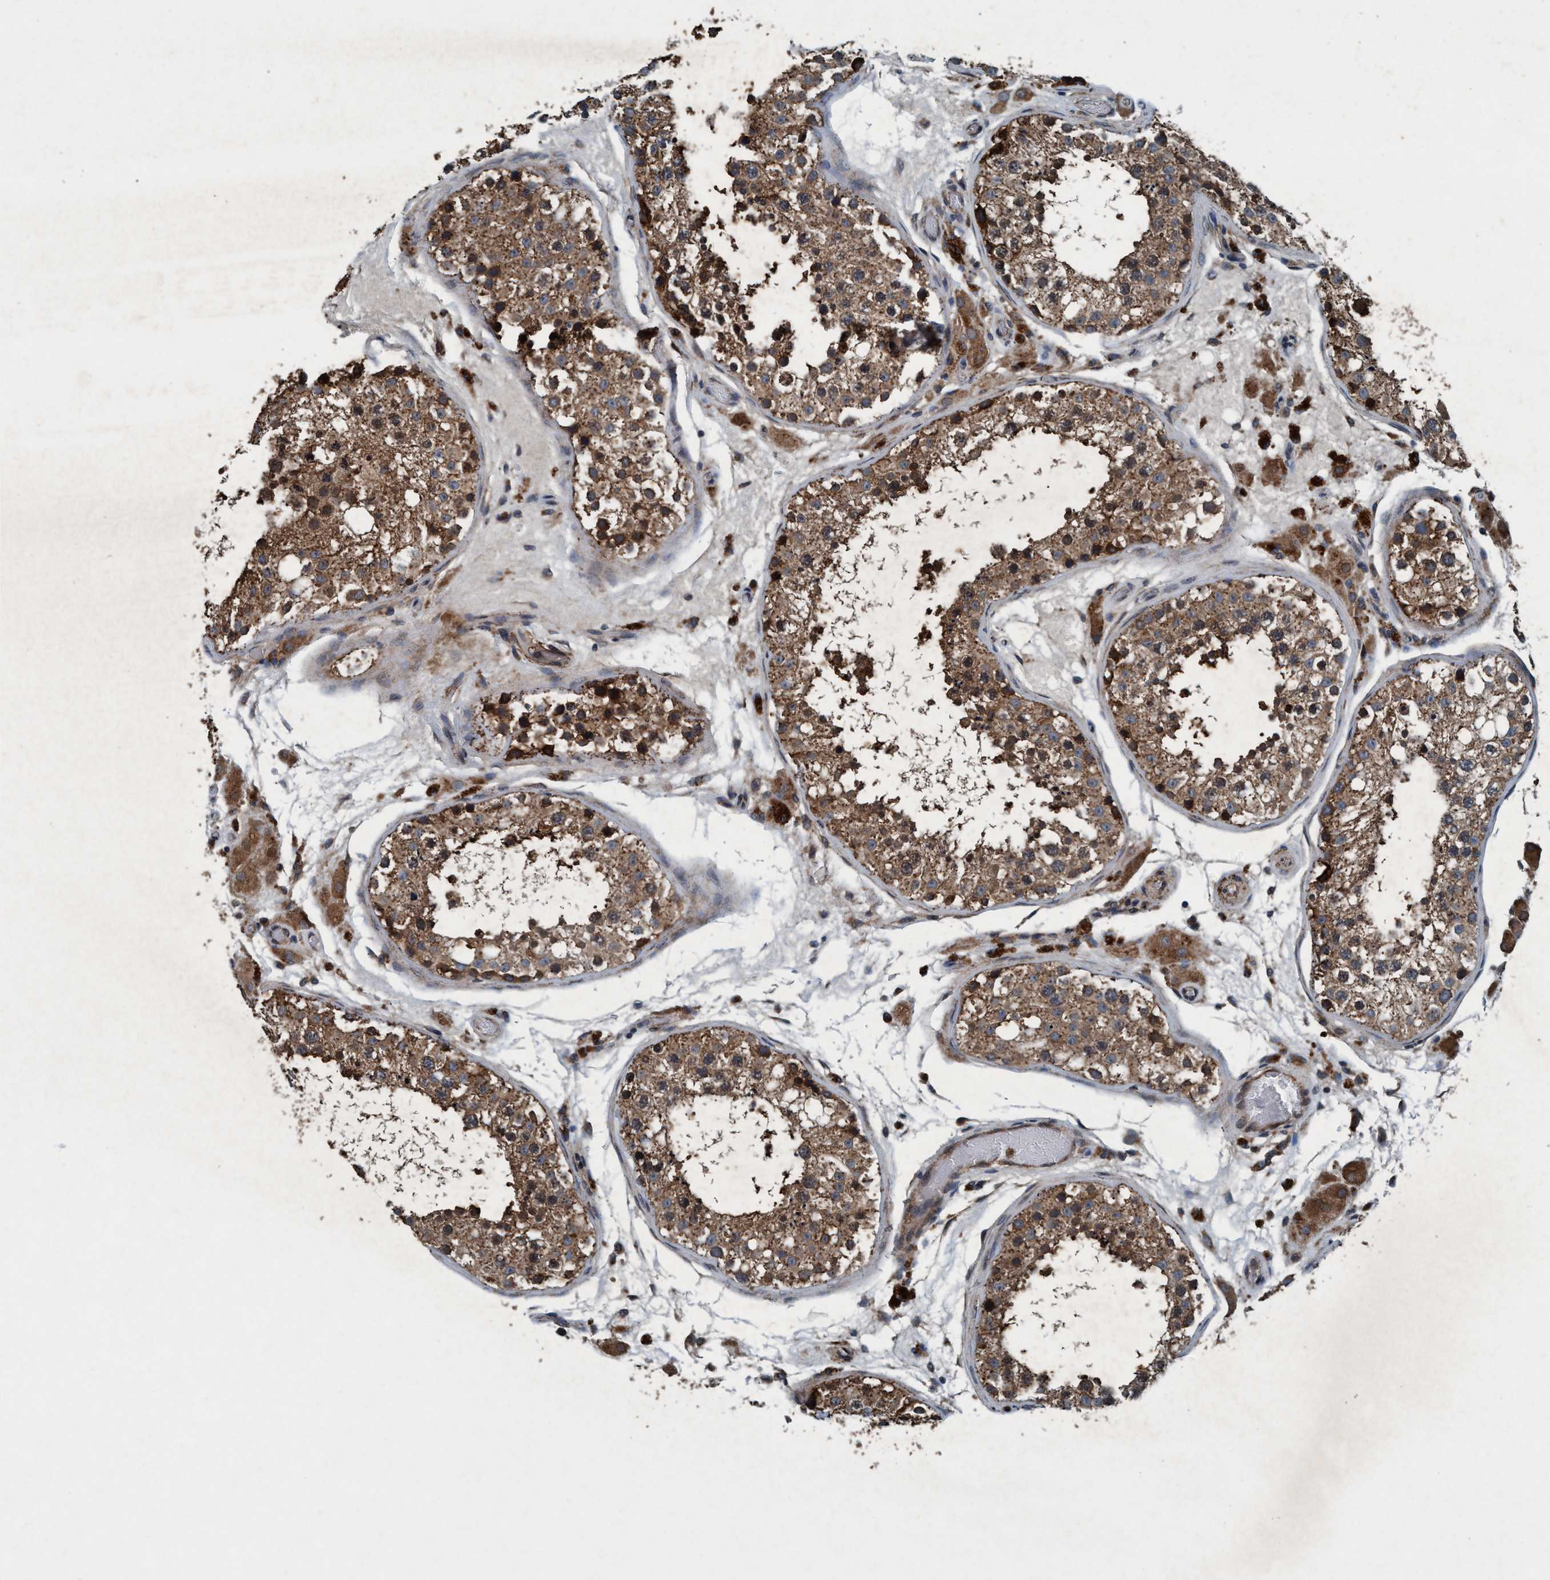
{"staining": {"intensity": "moderate", "quantity": ">75%", "location": "cytoplasmic/membranous"}, "tissue": "testis", "cell_type": "Cells in seminiferous ducts", "image_type": "normal", "snomed": [{"axis": "morphology", "description": "Normal tissue, NOS"}, {"axis": "topography", "description": "Testis"}, {"axis": "topography", "description": "Epididymis"}], "caption": "A brown stain labels moderate cytoplasmic/membranous expression of a protein in cells in seminiferous ducts of unremarkable testis. (DAB IHC with brightfield microscopy, high magnification).", "gene": "AKT1S1", "patient": {"sex": "male", "age": 26}}